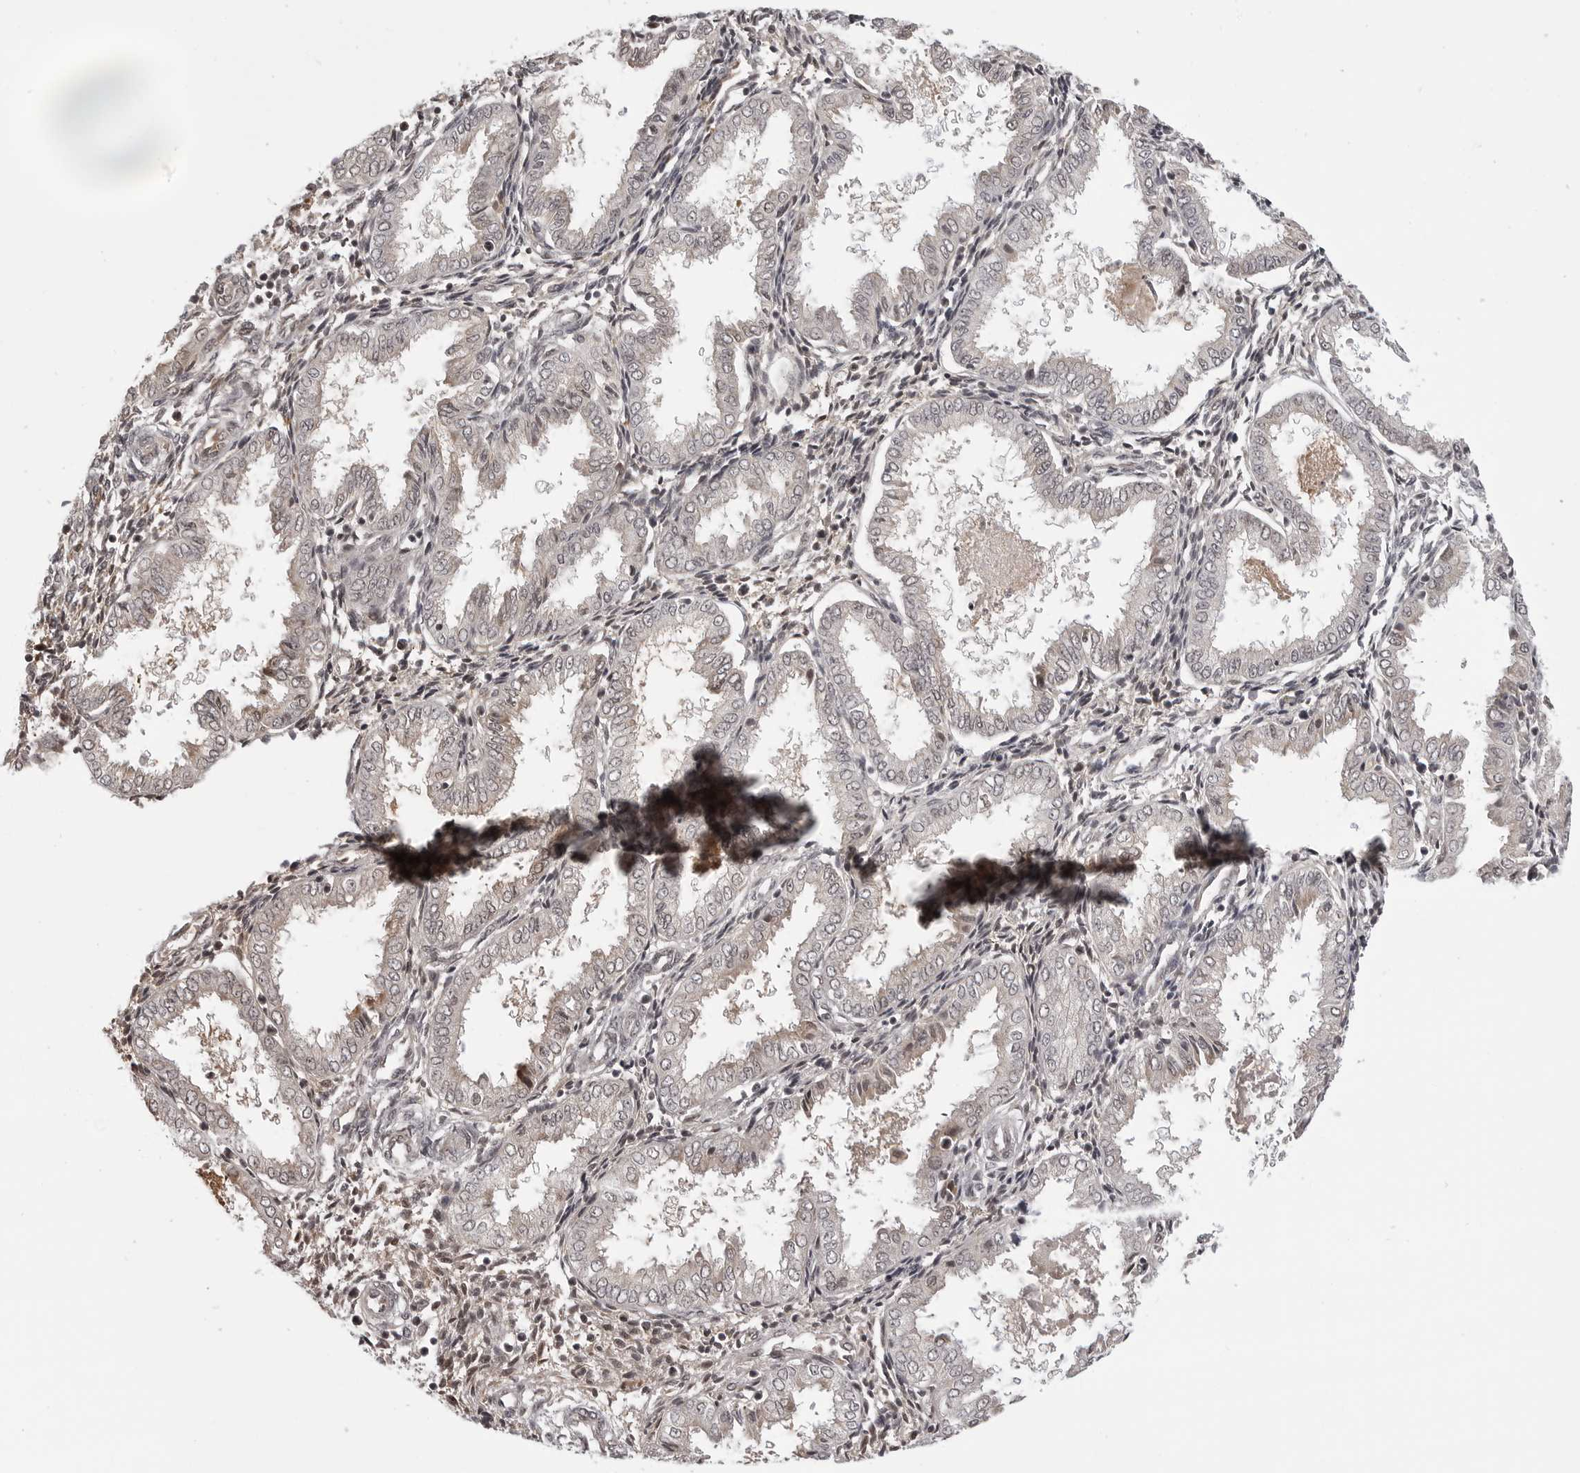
{"staining": {"intensity": "moderate", "quantity": "<25%", "location": "nuclear"}, "tissue": "endometrium", "cell_type": "Cells in endometrial stroma", "image_type": "normal", "snomed": [{"axis": "morphology", "description": "Normal tissue, NOS"}, {"axis": "topography", "description": "Endometrium"}], "caption": "Cells in endometrial stroma demonstrate low levels of moderate nuclear positivity in about <25% of cells in benign human endometrium.", "gene": "PHF3", "patient": {"sex": "female", "age": 33}}